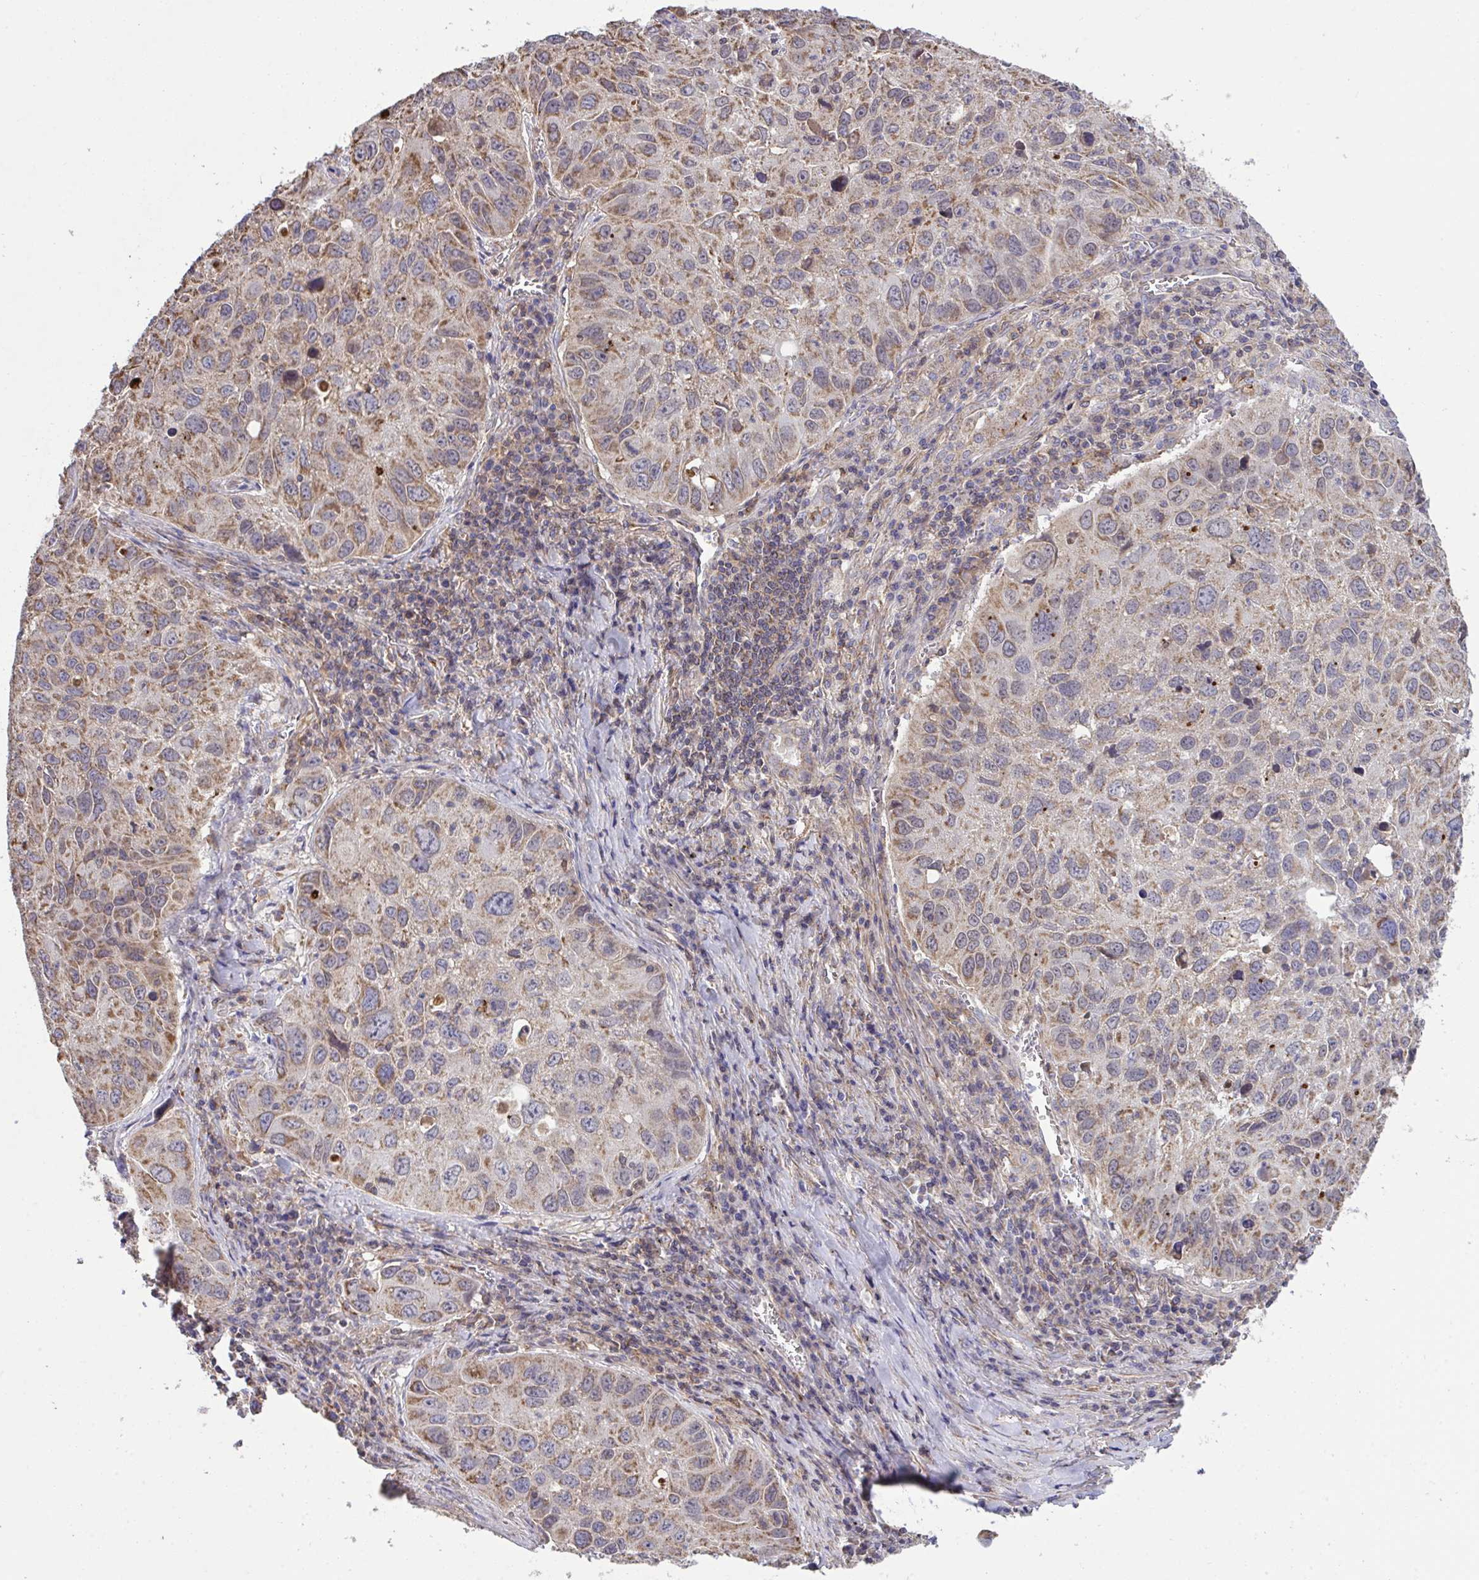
{"staining": {"intensity": "weak", "quantity": "25%-75%", "location": "cytoplasmic/membranous"}, "tissue": "lung cancer", "cell_type": "Tumor cells", "image_type": "cancer", "snomed": [{"axis": "morphology", "description": "Squamous cell carcinoma, NOS"}, {"axis": "topography", "description": "Lung"}], "caption": "IHC of lung cancer displays low levels of weak cytoplasmic/membranous staining in approximately 25%-75% of tumor cells.", "gene": "PPM1H", "patient": {"sex": "female", "age": 61}}